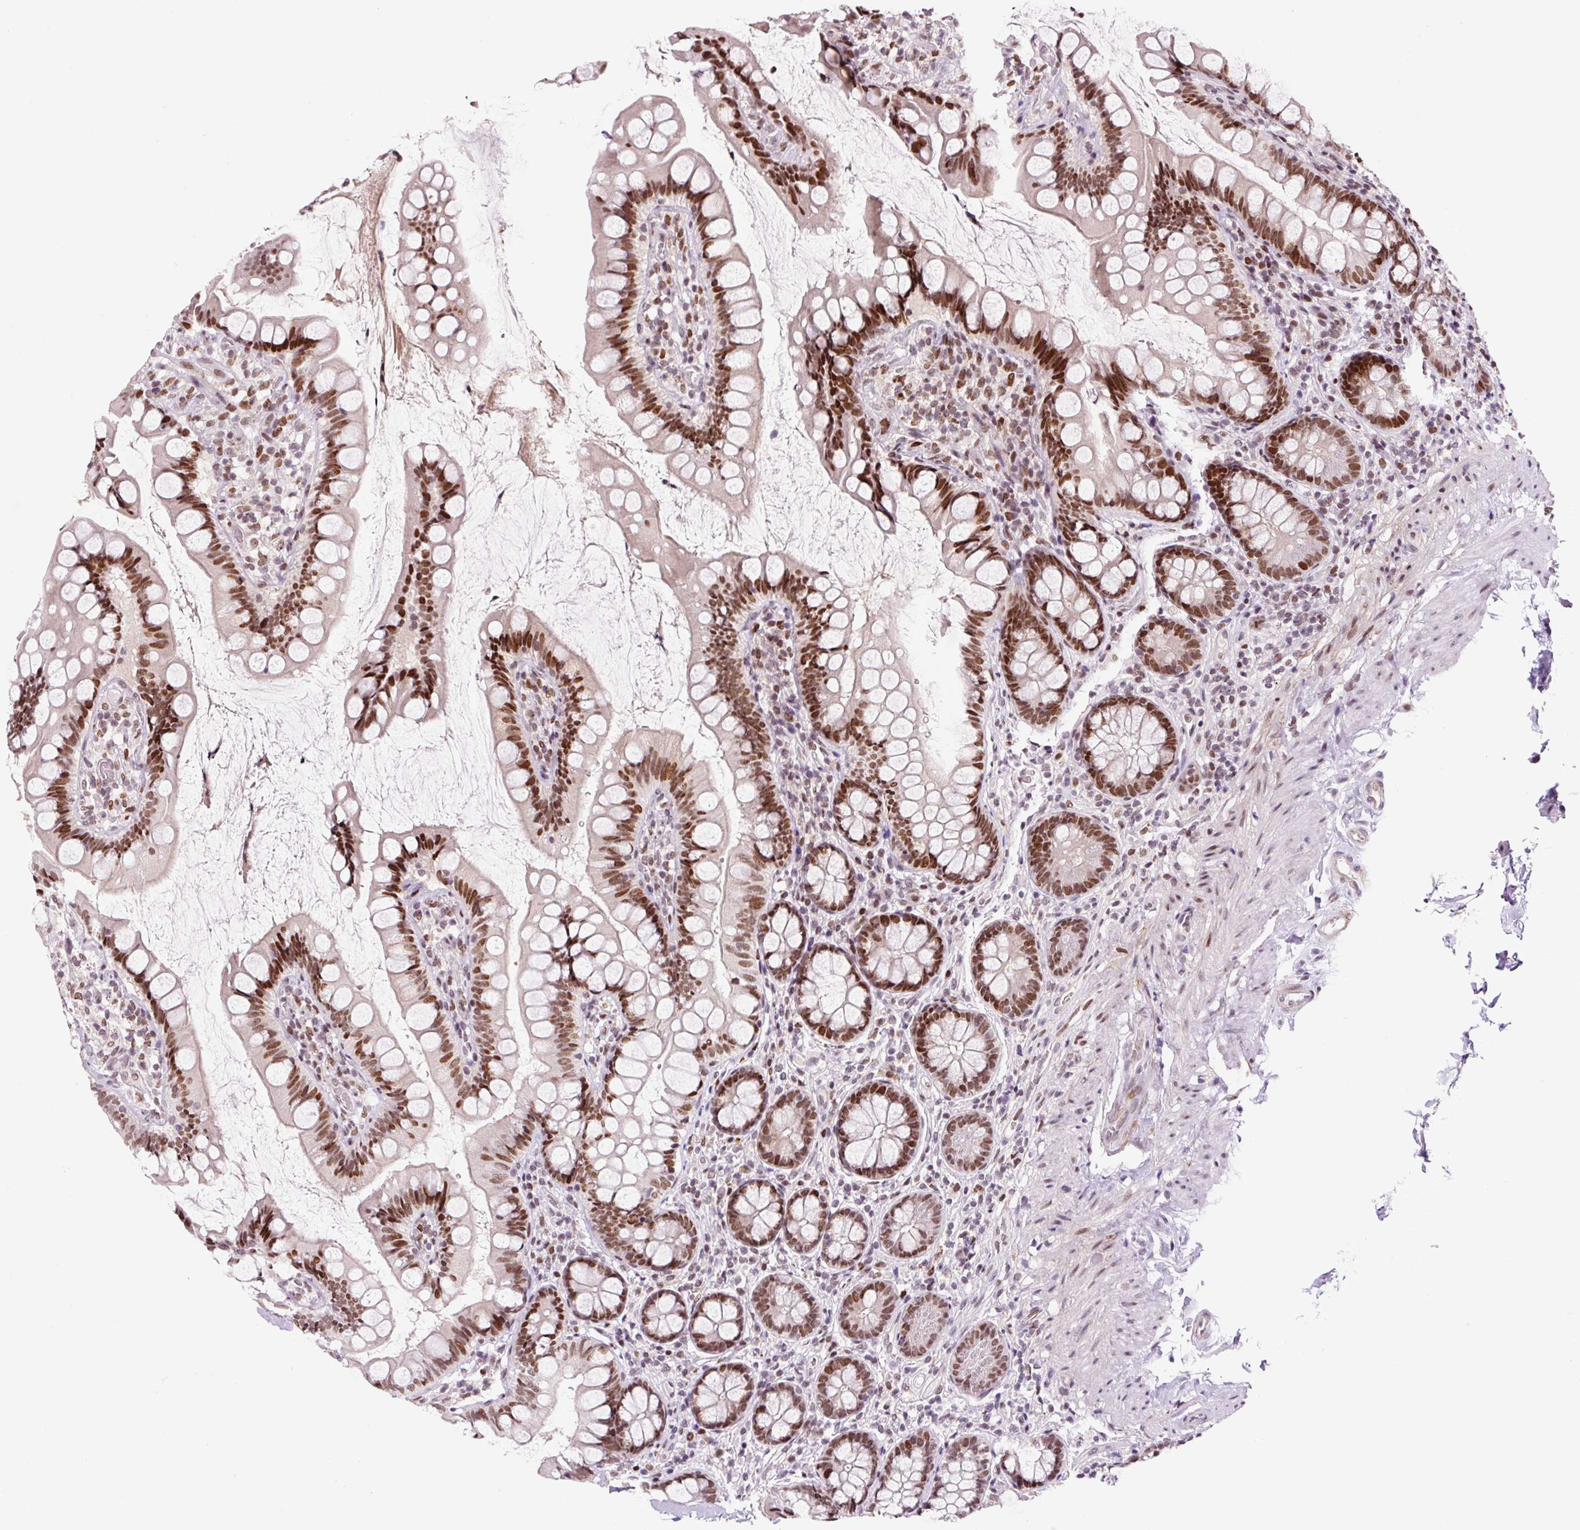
{"staining": {"intensity": "strong", "quantity": ">75%", "location": "nuclear"}, "tissue": "small intestine", "cell_type": "Glandular cells", "image_type": "normal", "snomed": [{"axis": "morphology", "description": "Normal tissue, NOS"}, {"axis": "topography", "description": "Small intestine"}], "caption": "Unremarkable small intestine was stained to show a protein in brown. There is high levels of strong nuclear staining in about >75% of glandular cells. The staining was performed using DAB to visualize the protein expression in brown, while the nuclei were stained in blue with hematoxylin (Magnification: 20x).", "gene": "CCNL2", "patient": {"sex": "male", "age": 70}}